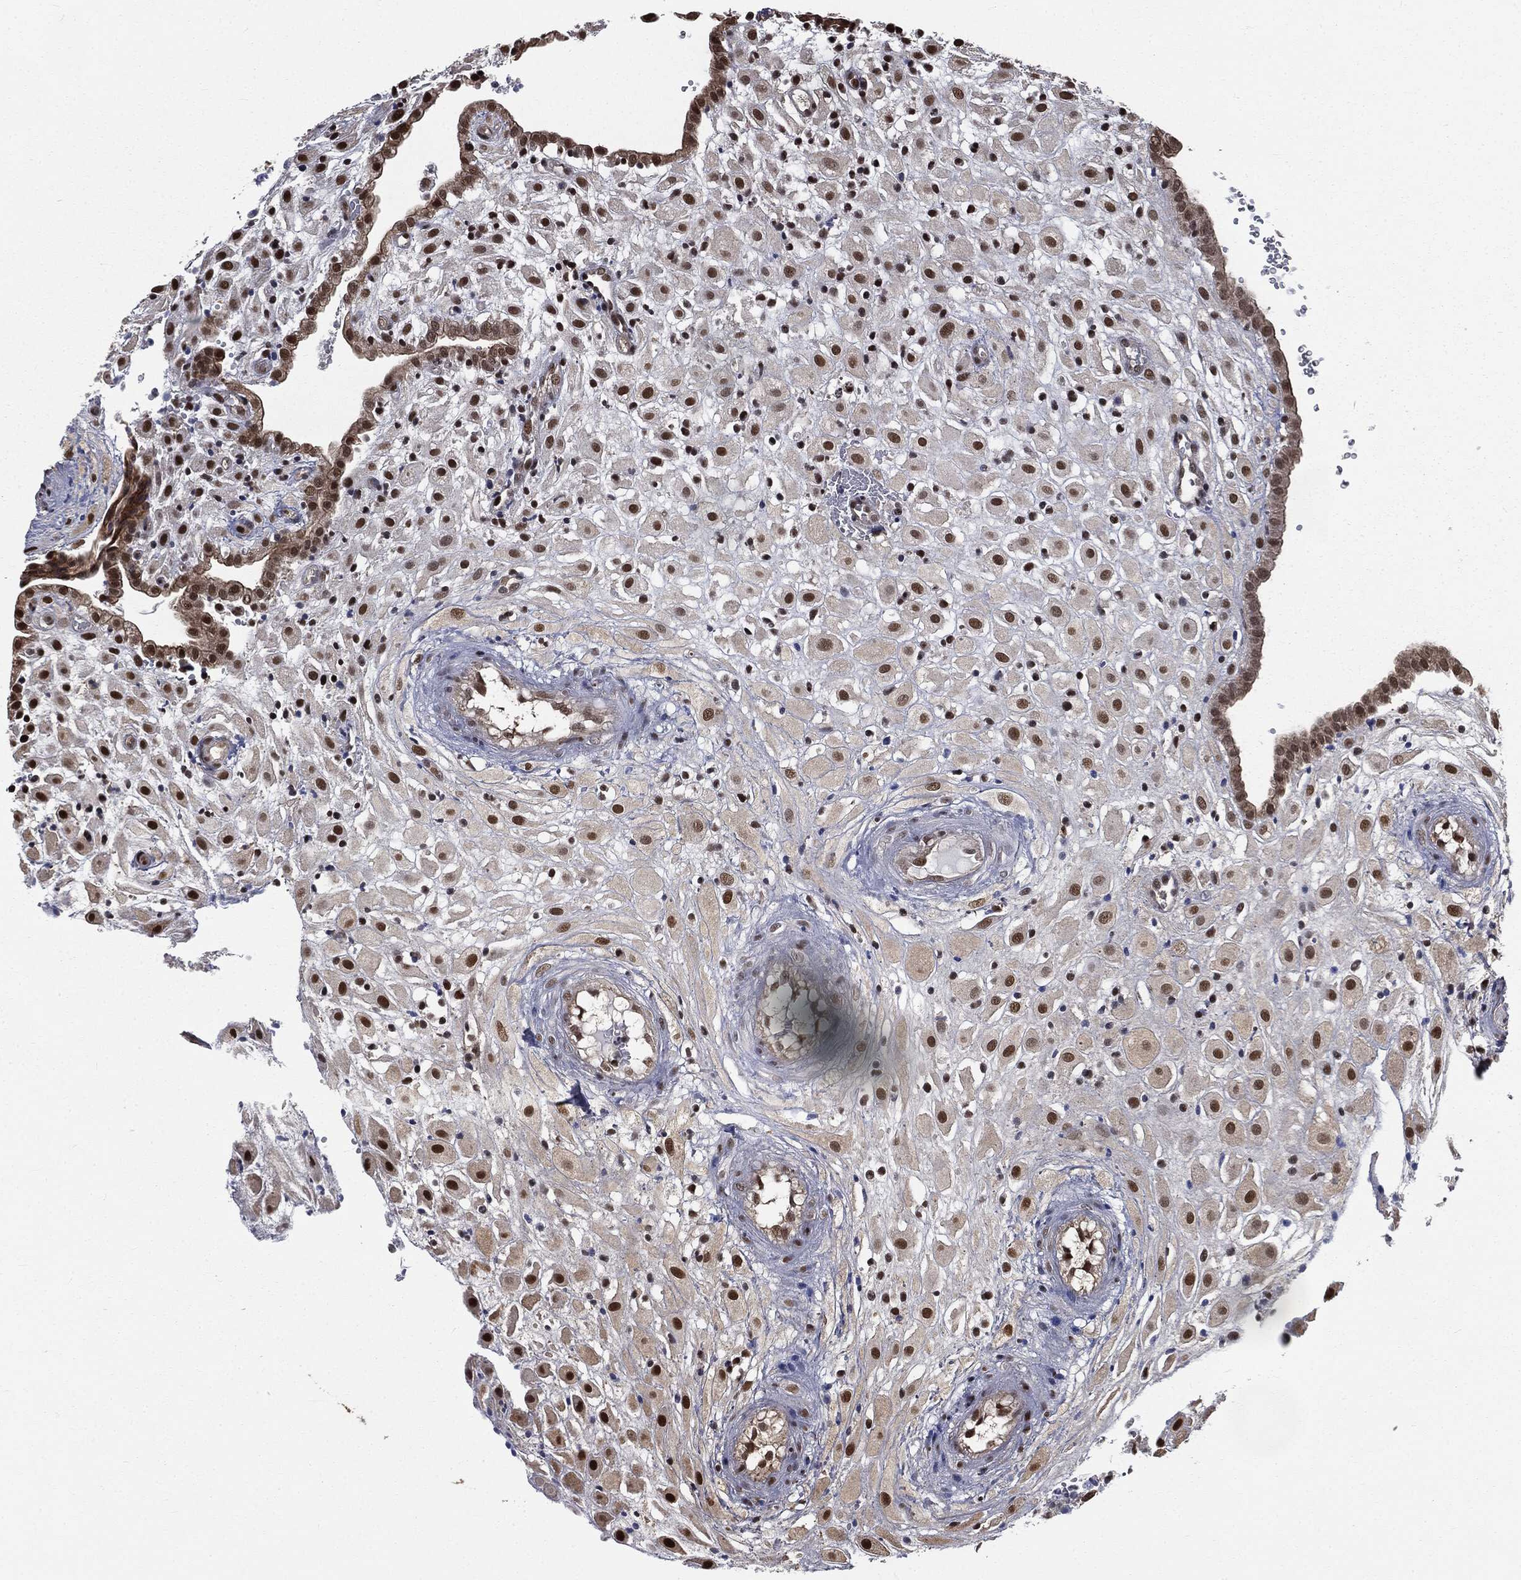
{"staining": {"intensity": "strong", "quantity": "25%-75%", "location": "cytoplasmic/membranous,nuclear"}, "tissue": "placenta", "cell_type": "Decidual cells", "image_type": "normal", "snomed": [{"axis": "morphology", "description": "Normal tissue, NOS"}, {"axis": "topography", "description": "Placenta"}], "caption": "About 25%-75% of decidual cells in unremarkable placenta reveal strong cytoplasmic/membranous,nuclear protein staining as visualized by brown immunohistochemical staining.", "gene": "SHLD2", "patient": {"sex": "female", "age": 24}}